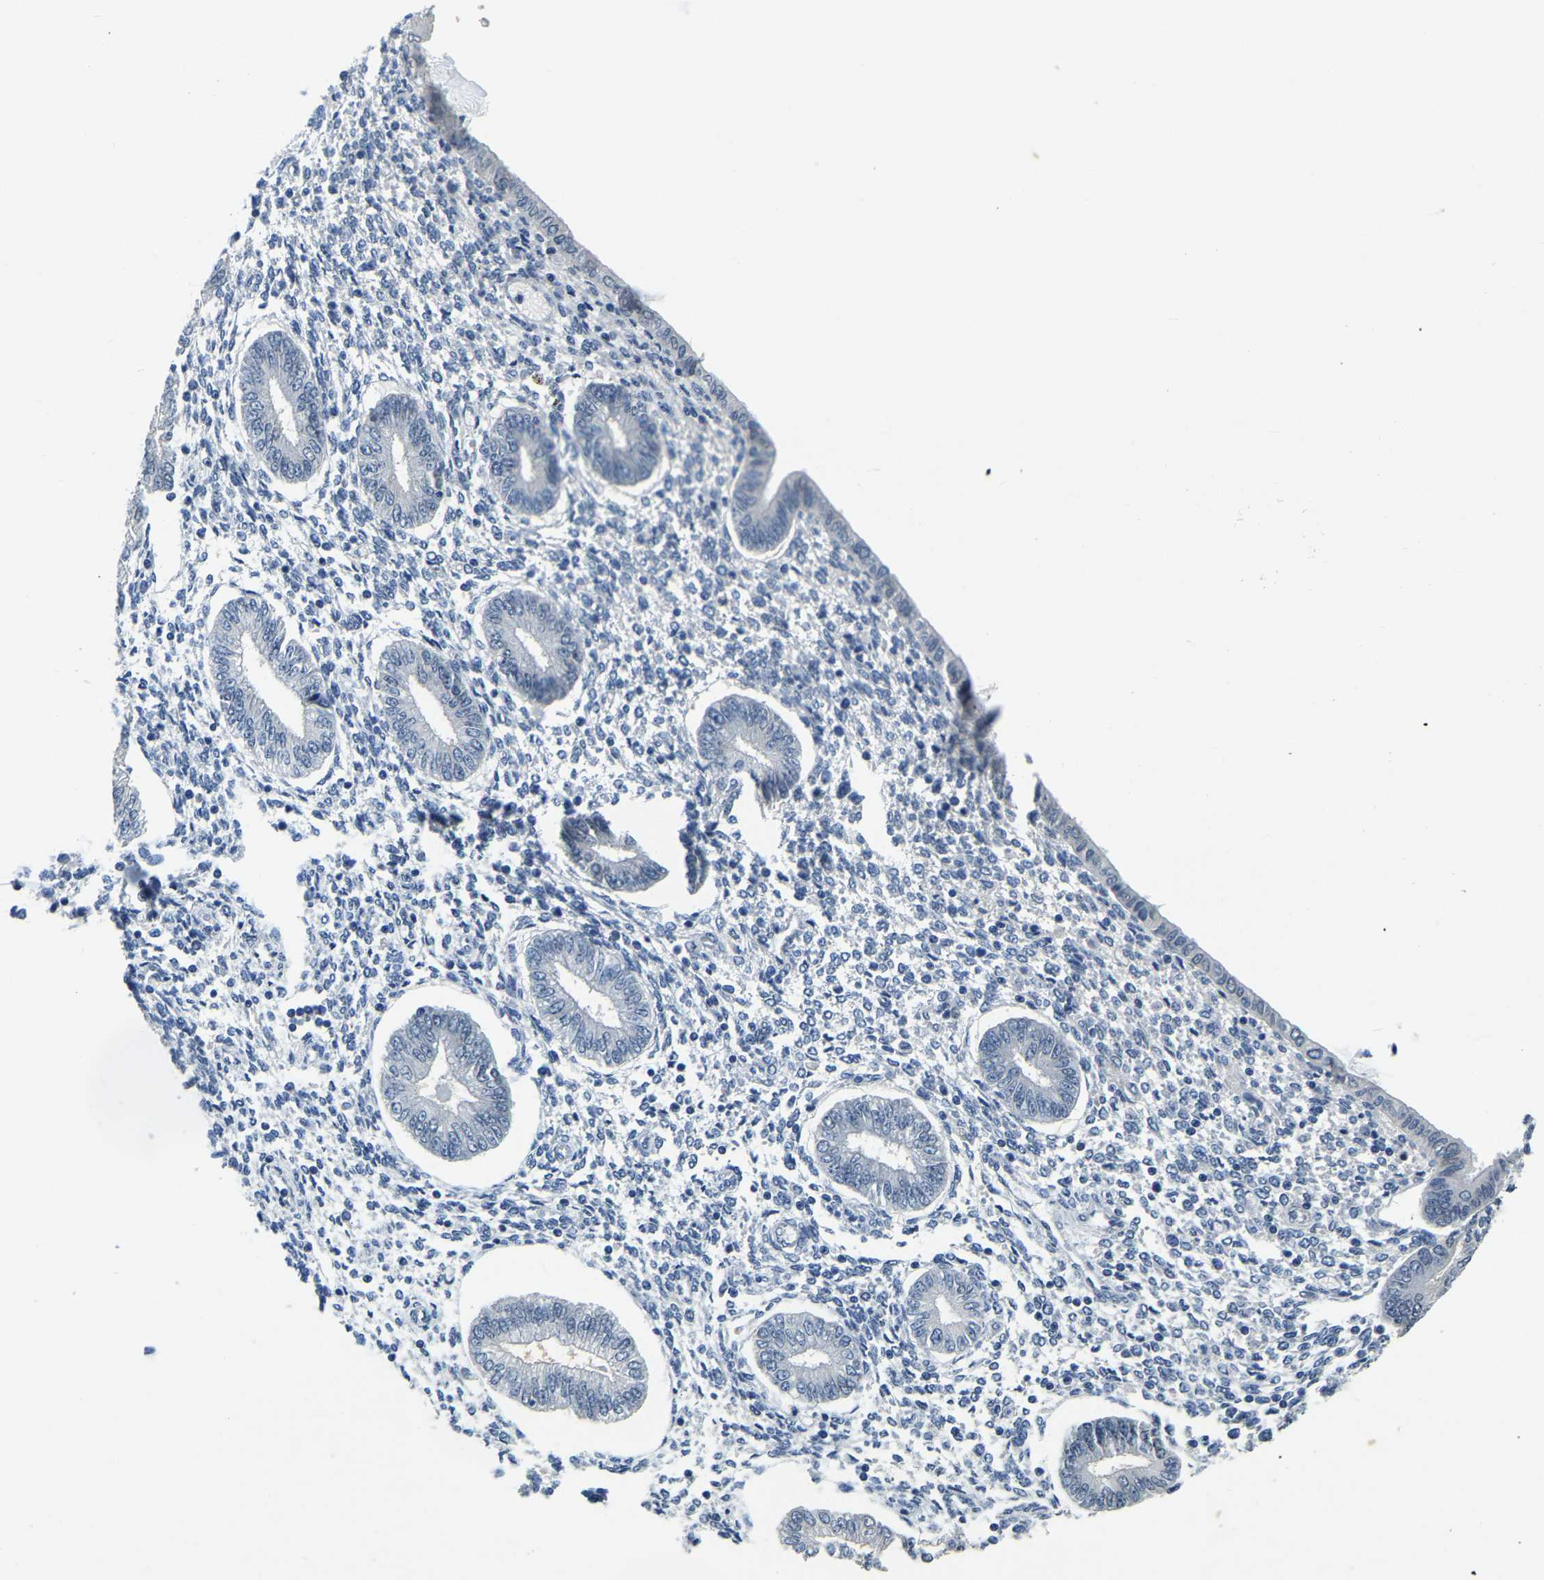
{"staining": {"intensity": "negative", "quantity": "none", "location": "none"}, "tissue": "endometrium", "cell_type": "Cells in endometrial stroma", "image_type": "normal", "snomed": [{"axis": "morphology", "description": "Normal tissue, NOS"}, {"axis": "topography", "description": "Endometrium"}], "caption": "Immunohistochemistry (IHC) image of normal endometrium: endometrium stained with DAB demonstrates no significant protein positivity in cells in endometrial stroma. (DAB IHC with hematoxylin counter stain).", "gene": "RANBP2", "patient": {"sex": "female", "age": 50}}